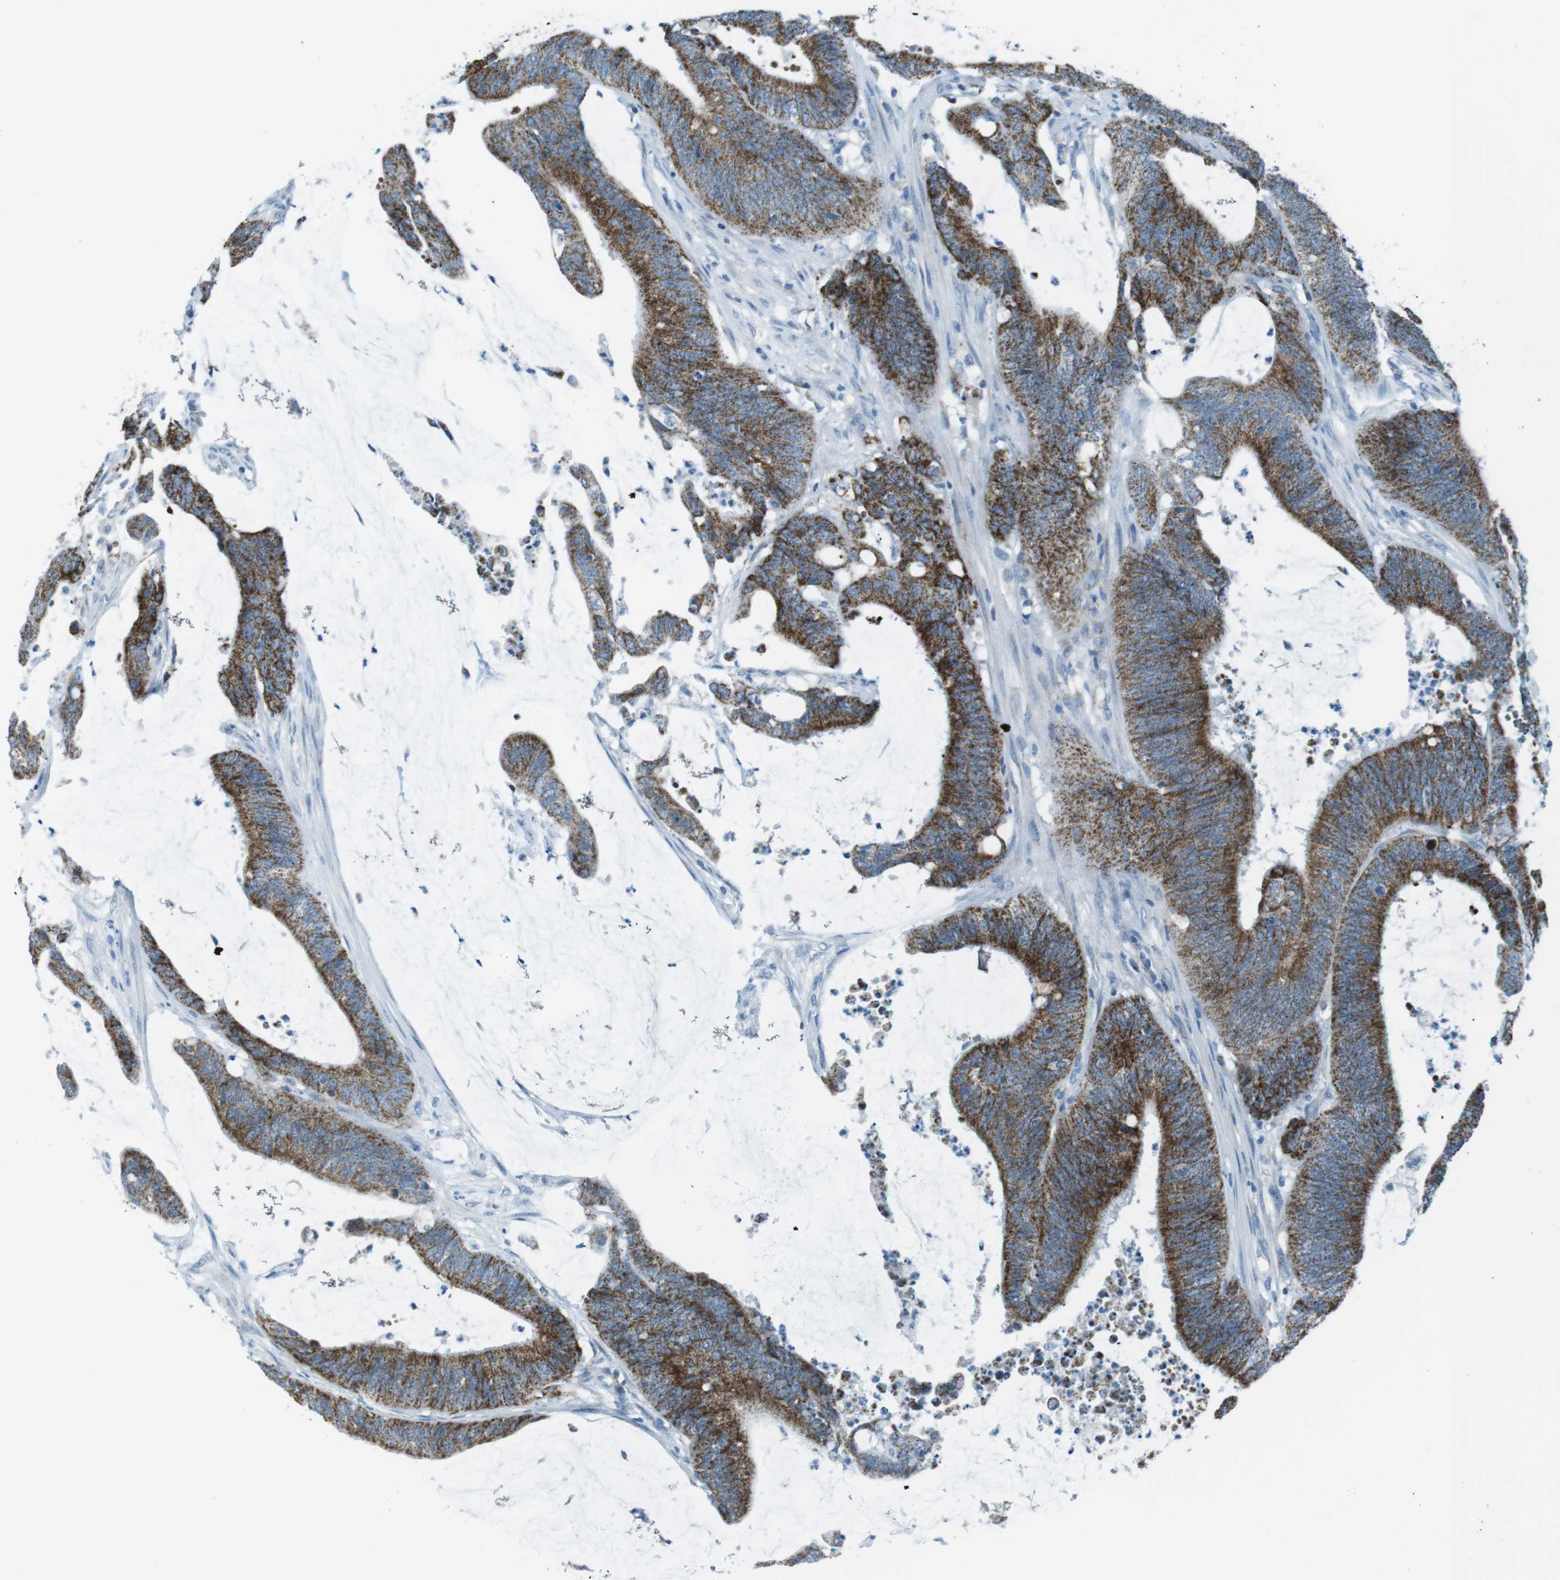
{"staining": {"intensity": "strong", "quantity": "25%-75%", "location": "cytoplasmic/membranous"}, "tissue": "colorectal cancer", "cell_type": "Tumor cells", "image_type": "cancer", "snomed": [{"axis": "morphology", "description": "Adenocarcinoma, NOS"}, {"axis": "topography", "description": "Rectum"}], "caption": "Immunohistochemistry (IHC) image of colorectal cancer (adenocarcinoma) stained for a protein (brown), which exhibits high levels of strong cytoplasmic/membranous positivity in approximately 25%-75% of tumor cells.", "gene": "DNAJA3", "patient": {"sex": "female", "age": 66}}